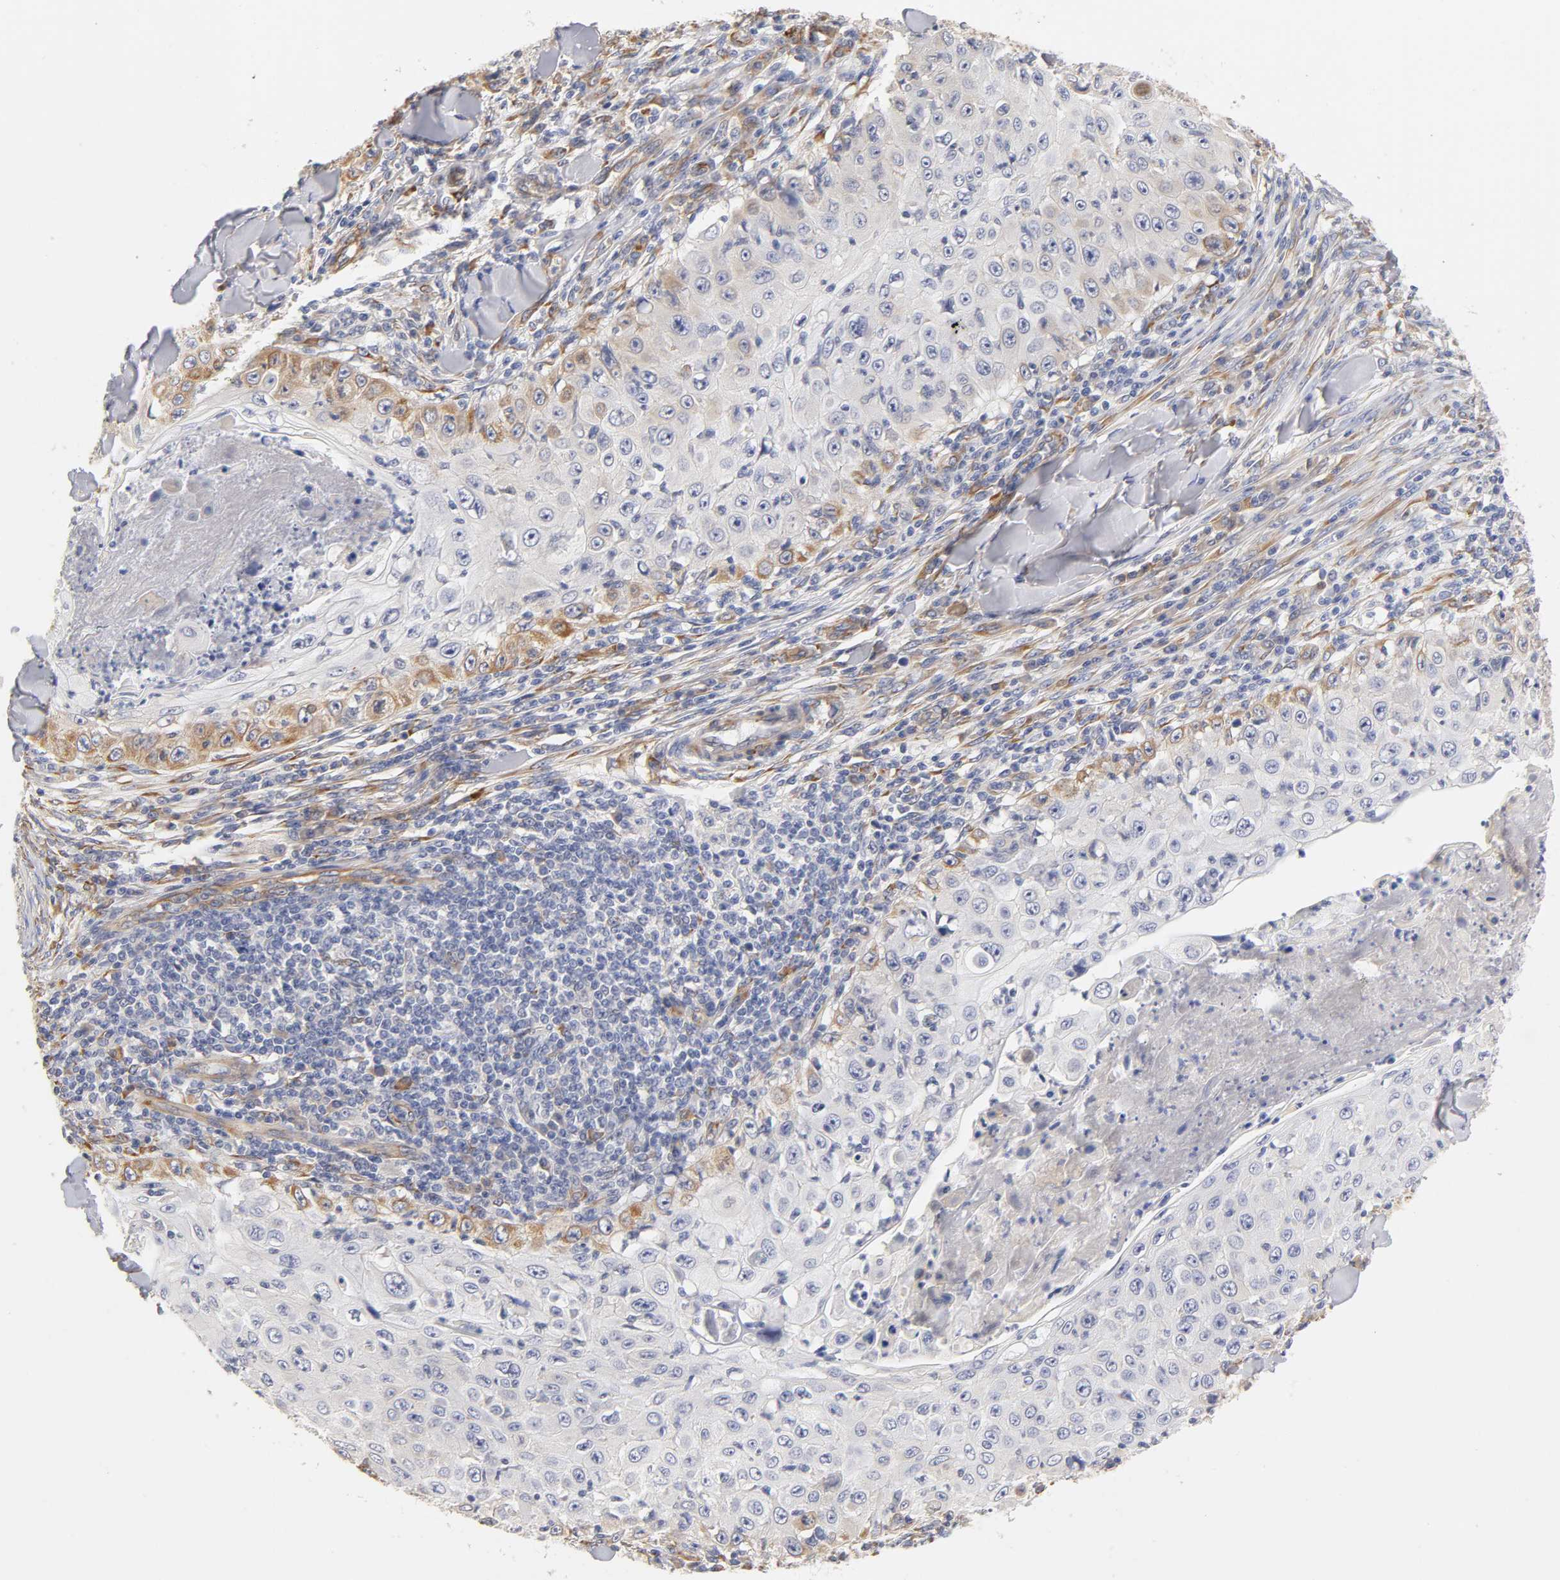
{"staining": {"intensity": "moderate", "quantity": "<25%", "location": "cytoplasmic/membranous"}, "tissue": "skin cancer", "cell_type": "Tumor cells", "image_type": "cancer", "snomed": [{"axis": "morphology", "description": "Squamous cell carcinoma, NOS"}, {"axis": "topography", "description": "Skin"}], "caption": "This histopathology image displays IHC staining of human skin cancer, with low moderate cytoplasmic/membranous staining in about <25% of tumor cells.", "gene": "LAMB1", "patient": {"sex": "male", "age": 86}}